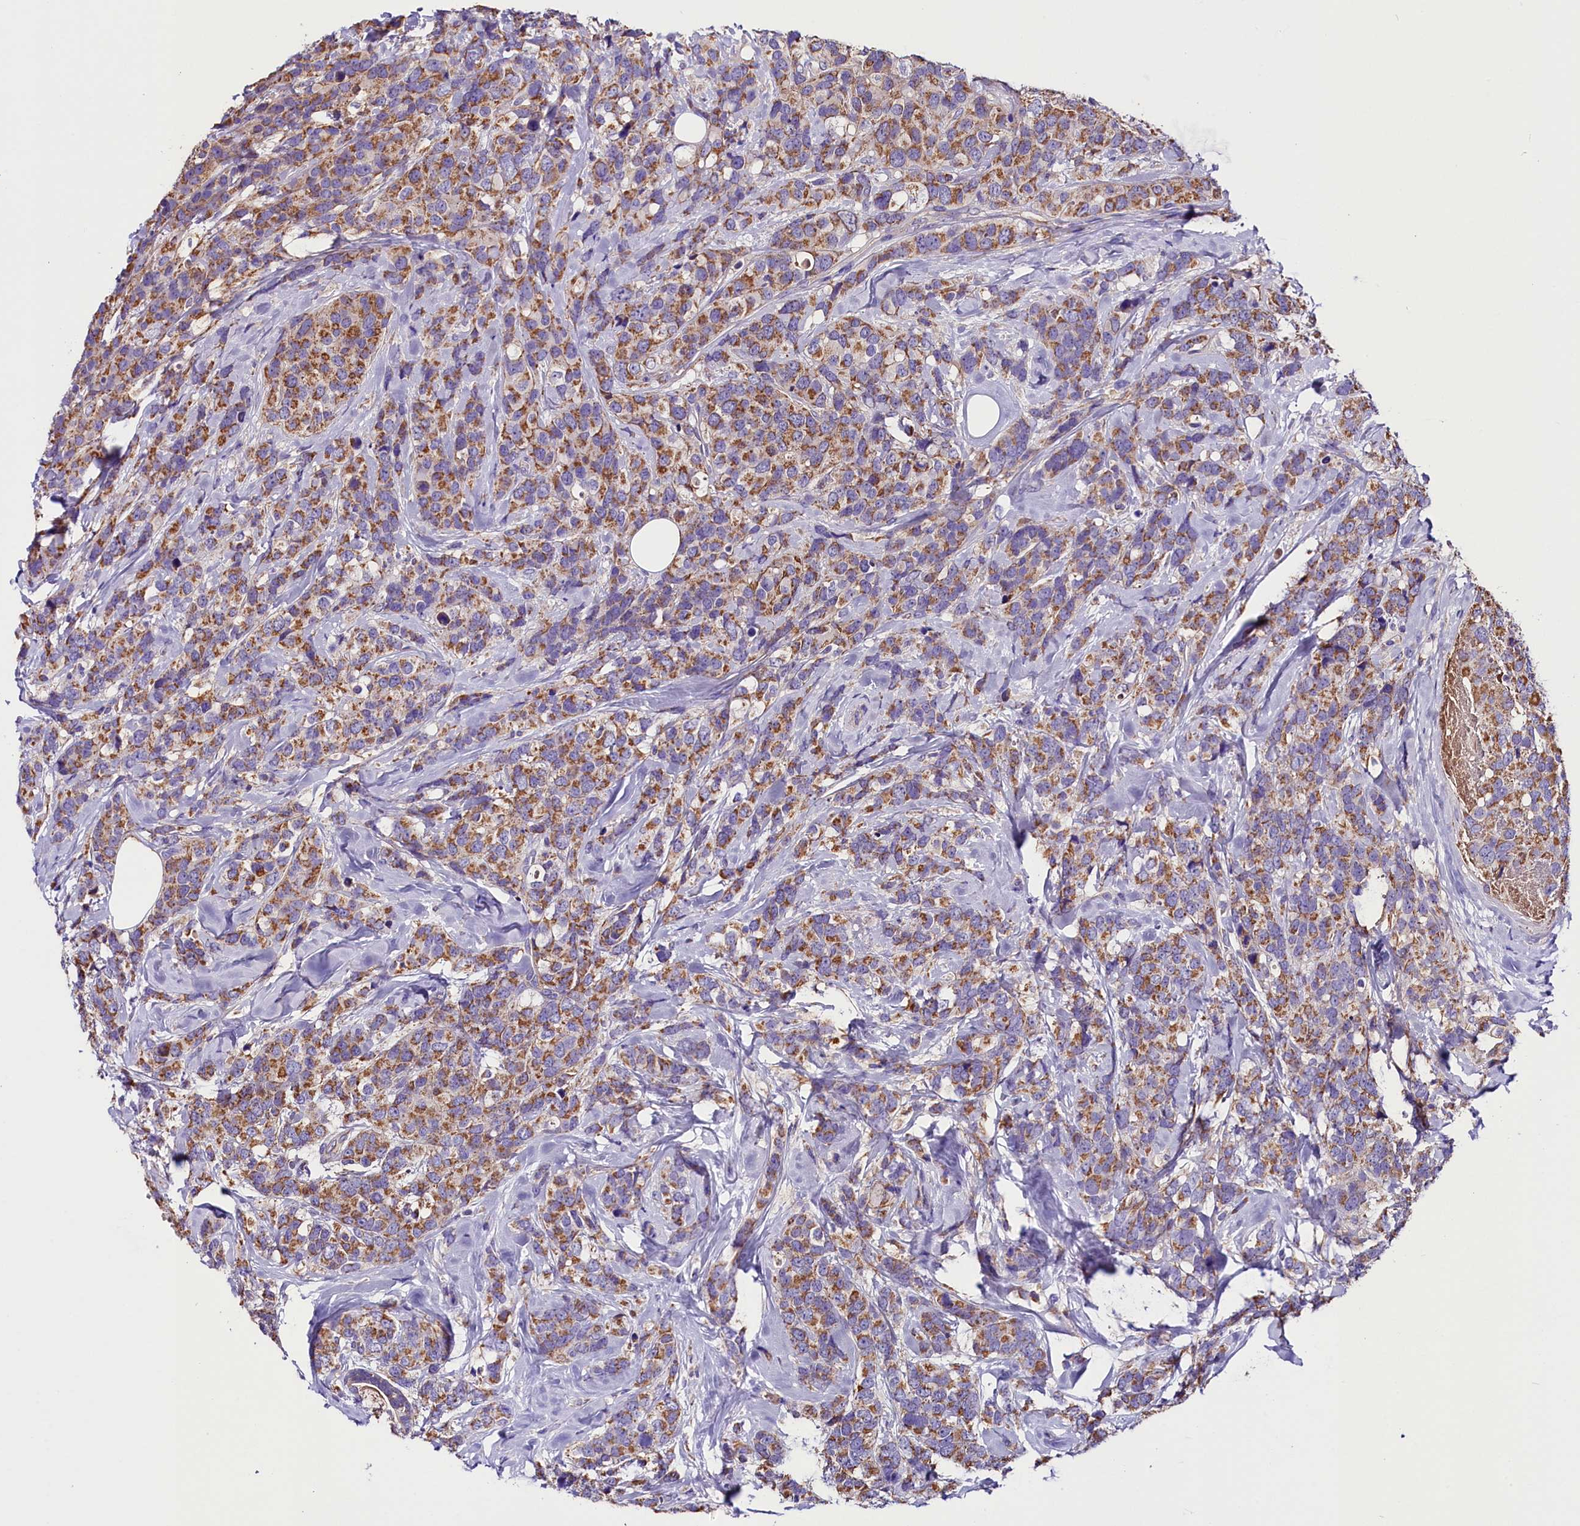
{"staining": {"intensity": "moderate", "quantity": ">75%", "location": "cytoplasmic/membranous"}, "tissue": "breast cancer", "cell_type": "Tumor cells", "image_type": "cancer", "snomed": [{"axis": "morphology", "description": "Lobular carcinoma"}, {"axis": "topography", "description": "Breast"}], "caption": "Approximately >75% of tumor cells in human breast cancer (lobular carcinoma) exhibit moderate cytoplasmic/membranous protein staining as visualized by brown immunohistochemical staining.", "gene": "SIX5", "patient": {"sex": "female", "age": 59}}